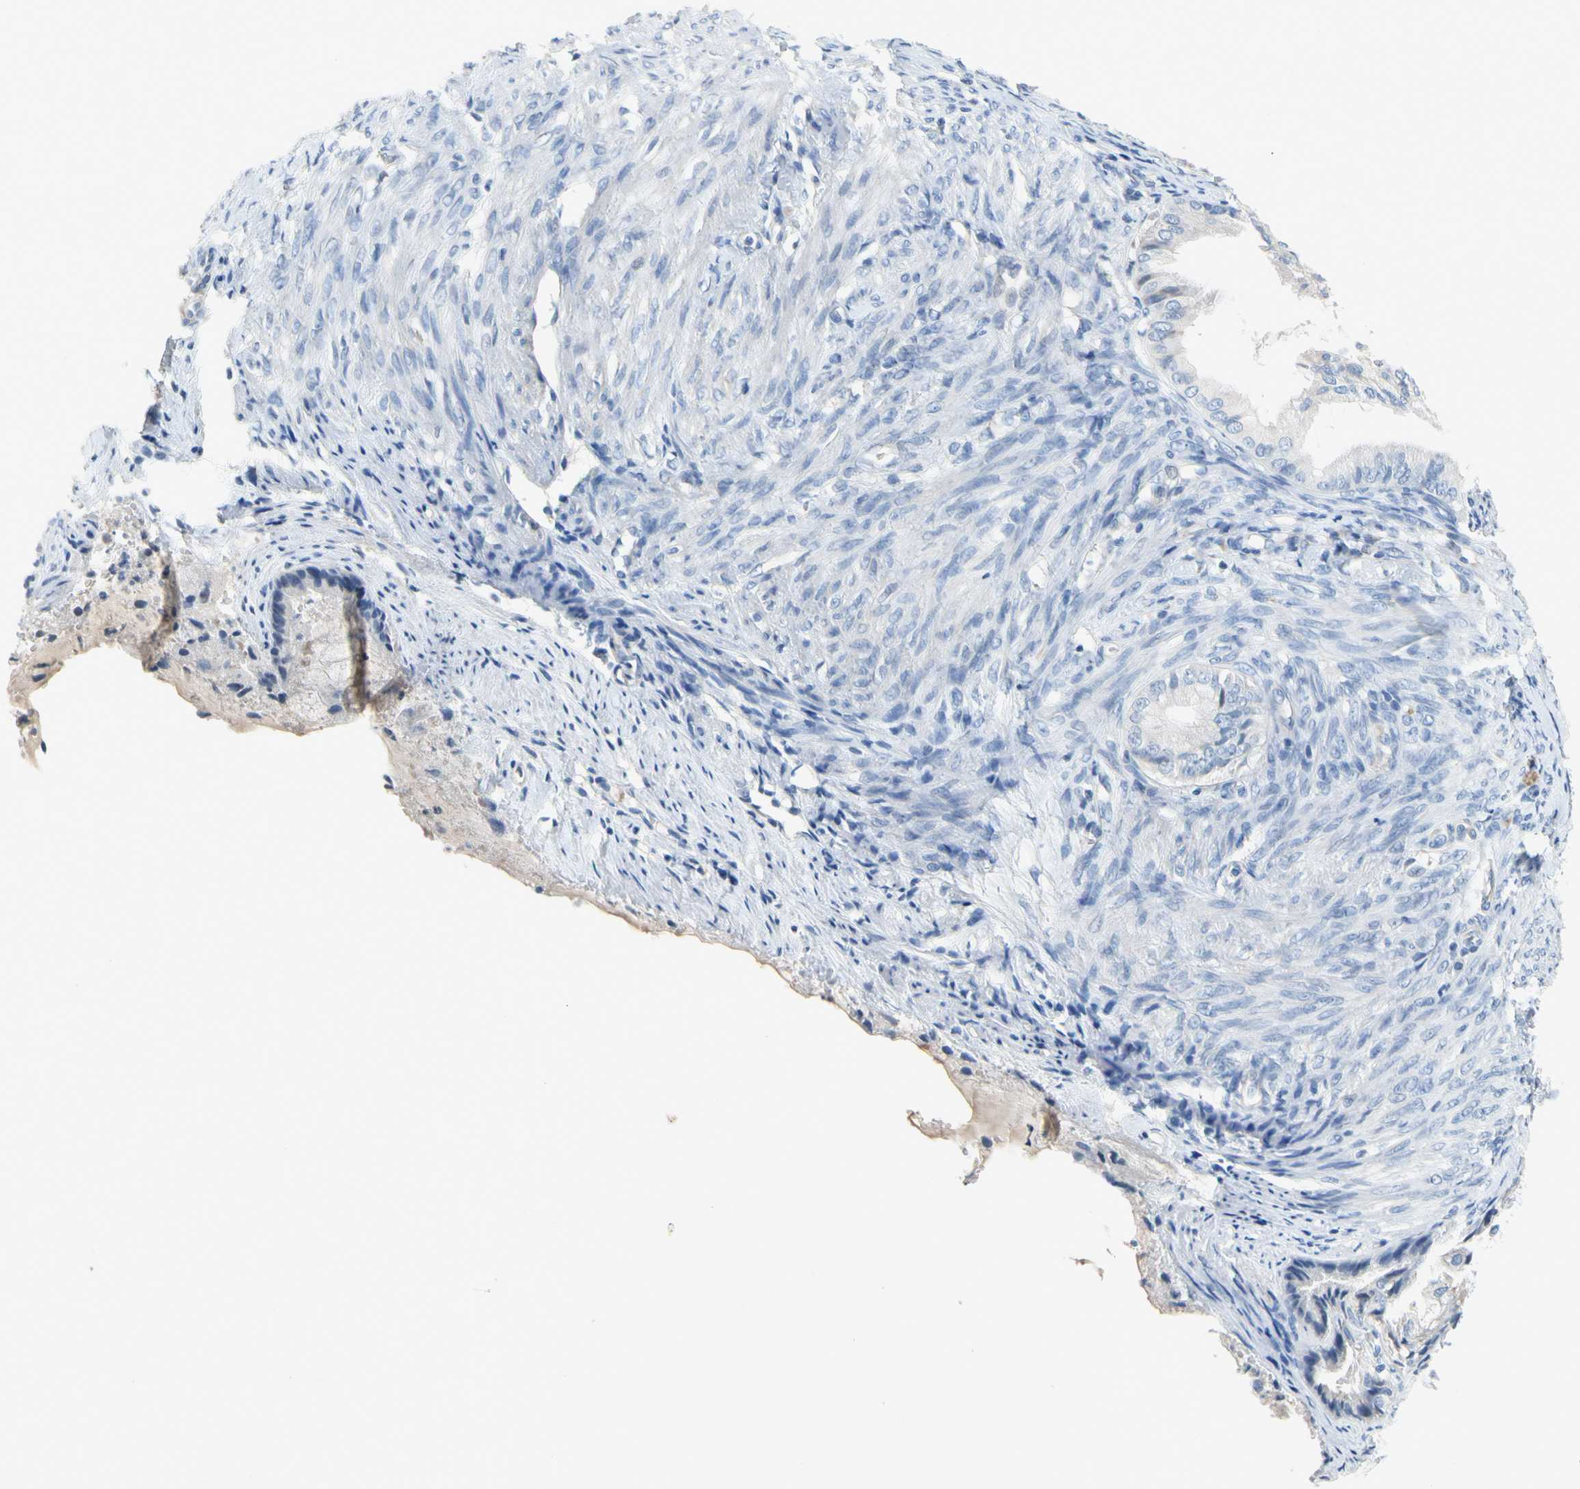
{"staining": {"intensity": "negative", "quantity": "none", "location": "none"}, "tissue": "endometrial cancer", "cell_type": "Tumor cells", "image_type": "cancer", "snomed": [{"axis": "morphology", "description": "Adenocarcinoma, NOS"}, {"axis": "topography", "description": "Endometrium"}], "caption": "The photomicrograph reveals no staining of tumor cells in adenocarcinoma (endometrial).", "gene": "CCM2L", "patient": {"sex": "female", "age": 86}}